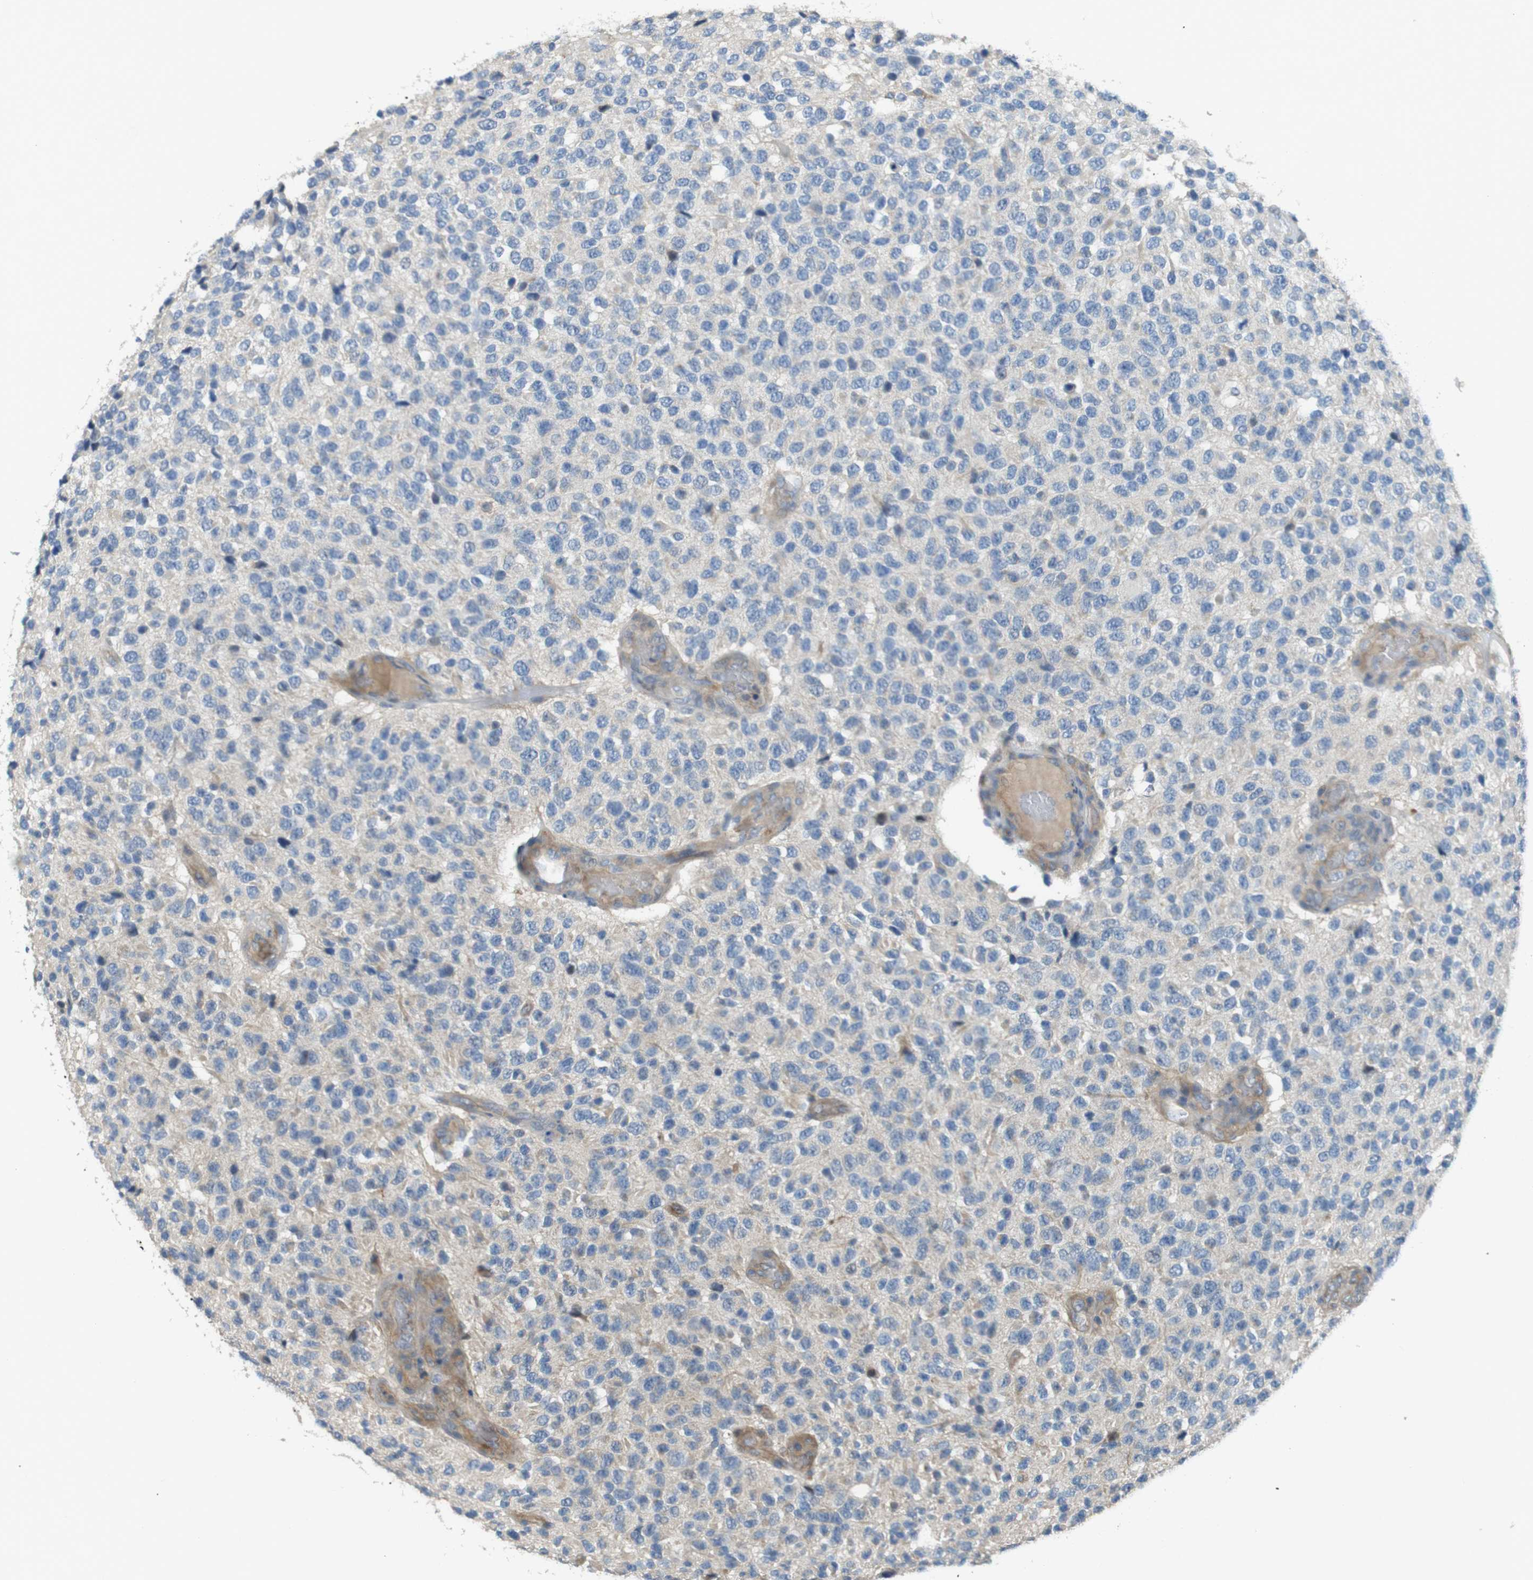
{"staining": {"intensity": "negative", "quantity": "none", "location": "none"}, "tissue": "glioma", "cell_type": "Tumor cells", "image_type": "cancer", "snomed": [{"axis": "morphology", "description": "Glioma, malignant, High grade"}, {"axis": "topography", "description": "pancreas cauda"}], "caption": "Tumor cells are negative for protein expression in human malignant glioma (high-grade). (DAB IHC visualized using brightfield microscopy, high magnification).", "gene": "ABHD15", "patient": {"sex": "male", "age": 60}}